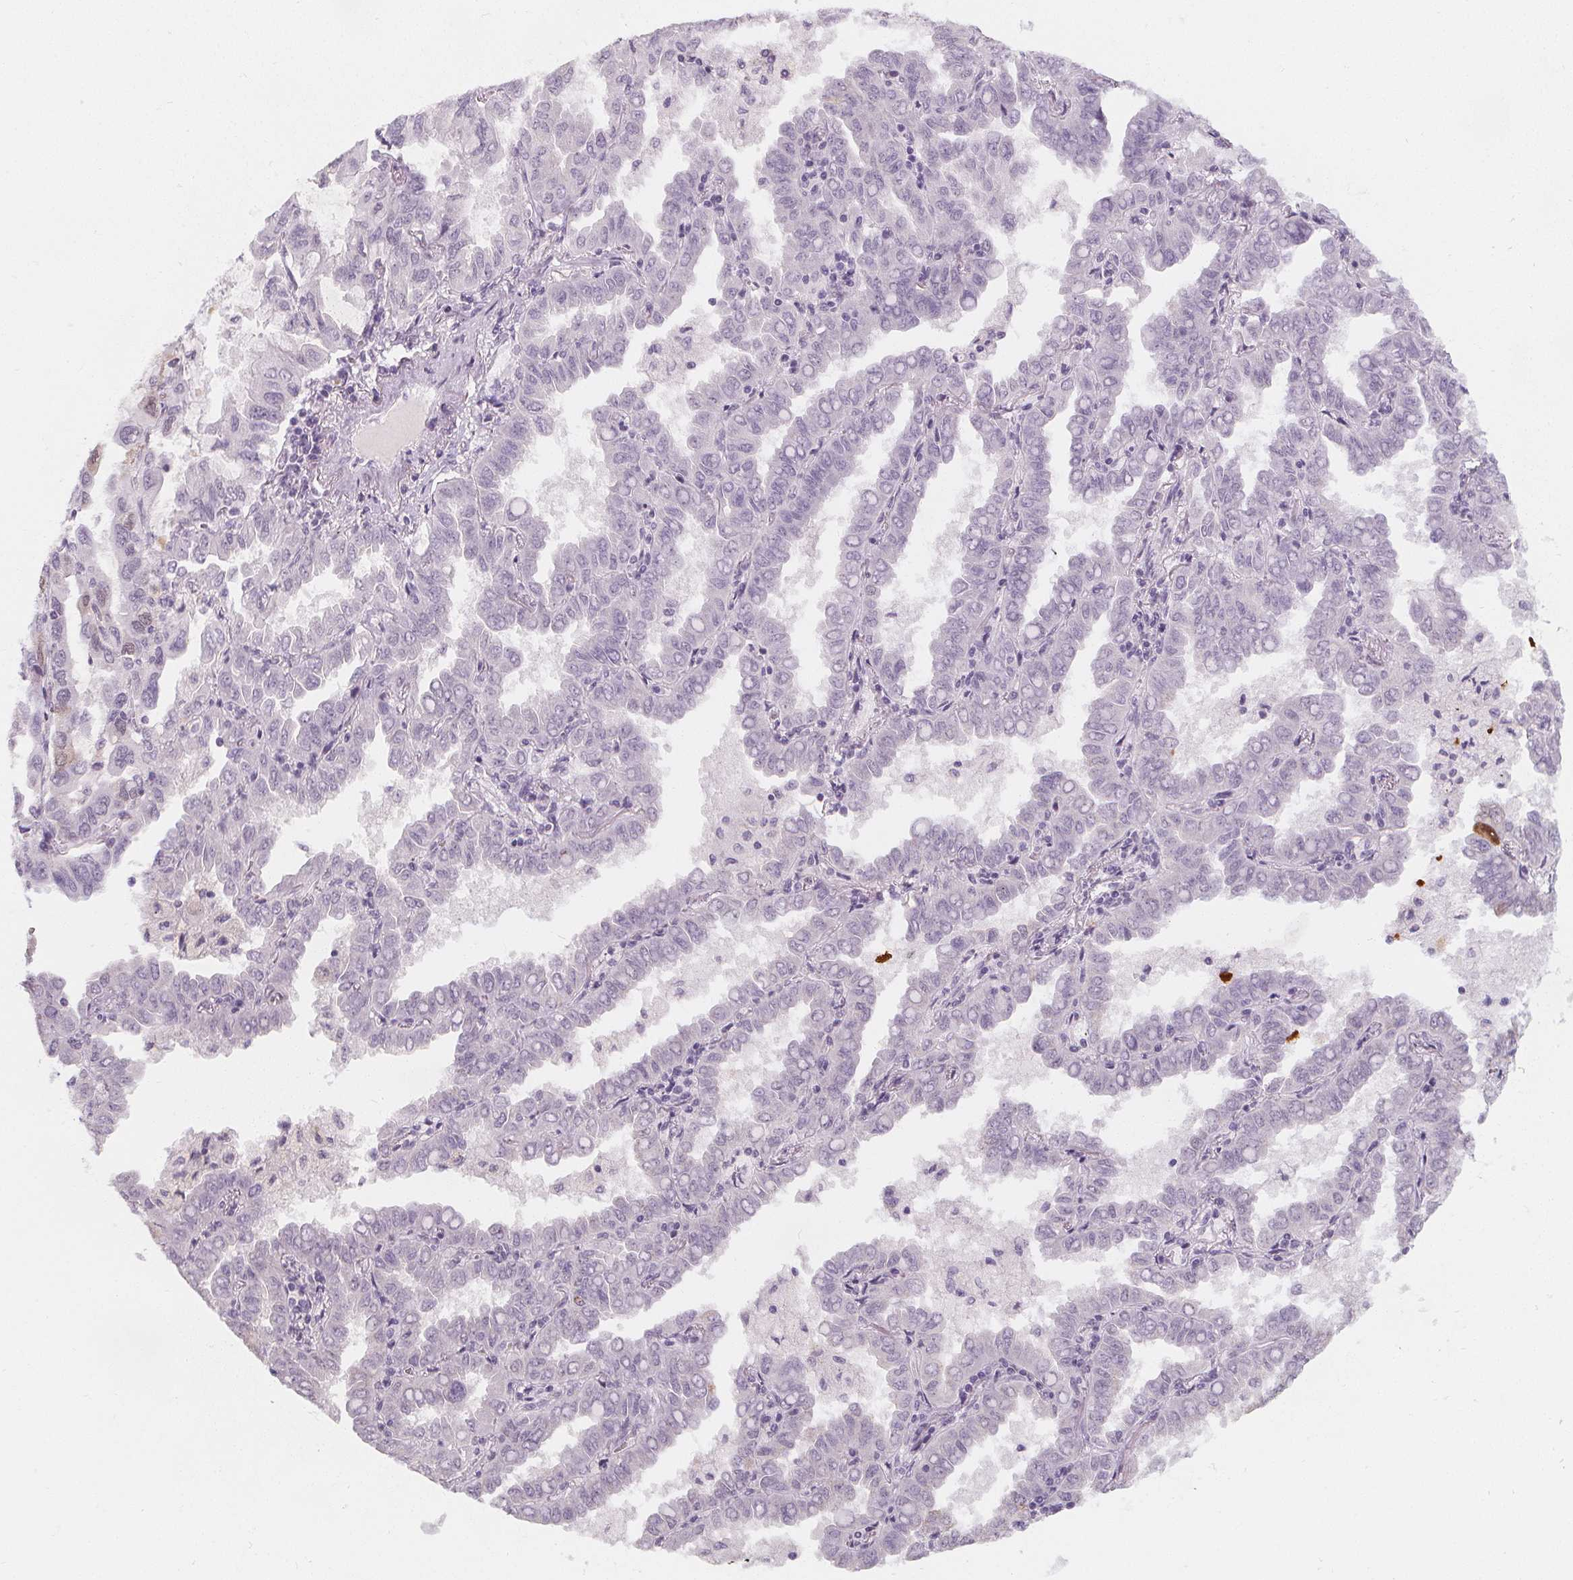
{"staining": {"intensity": "moderate", "quantity": "<25%", "location": "nuclear"}, "tissue": "lung cancer", "cell_type": "Tumor cells", "image_type": "cancer", "snomed": [{"axis": "morphology", "description": "Adenocarcinoma, NOS"}, {"axis": "topography", "description": "Lung"}], "caption": "Lung cancer (adenocarcinoma) stained with DAB immunohistochemistry (IHC) exhibits low levels of moderate nuclear staining in about <25% of tumor cells.", "gene": "DBX2", "patient": {"sex": "male", "age": 64}}